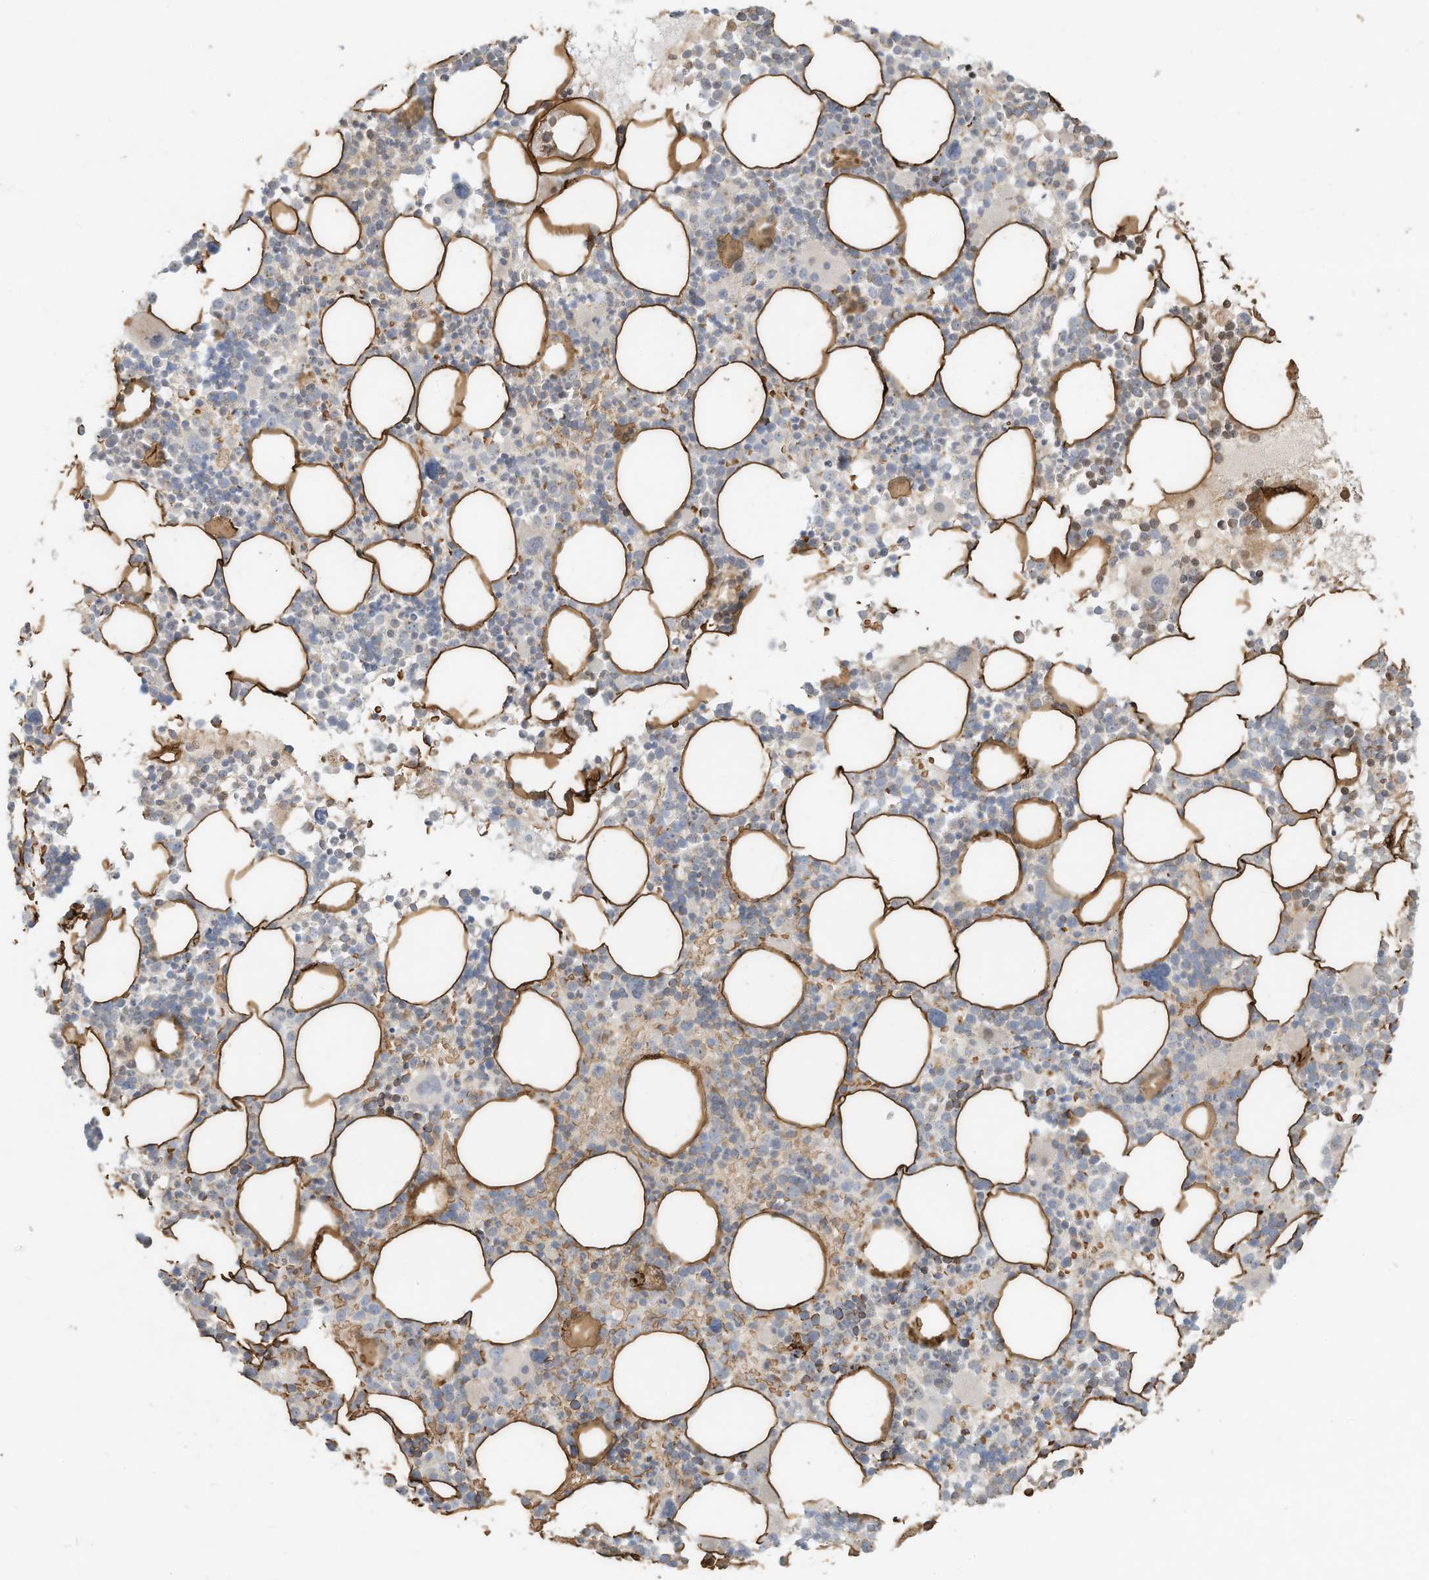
{"staining": {"intensity": "moderate", "quantity": "<25%", "location": "cytoplasmic/membranous"}, "tissue": "bone marrow", "cell_type": "Hematopoietic cells", "image_type": "normal", "snomed": [{"axis": "morphology", "description": "Normal tissue, NOS"}, {"axis": "topography", "description": "Bone marrow"}], "caption": "Approximately <25% of hematopoietic cells in unremarkable bone marrow demonstrate moderate cytoplasmic/membranous protein expression as visualized by brown immunohistochemical staining.", "gene": "OFD1", "patient": {"sex": "female", "age": 62}}